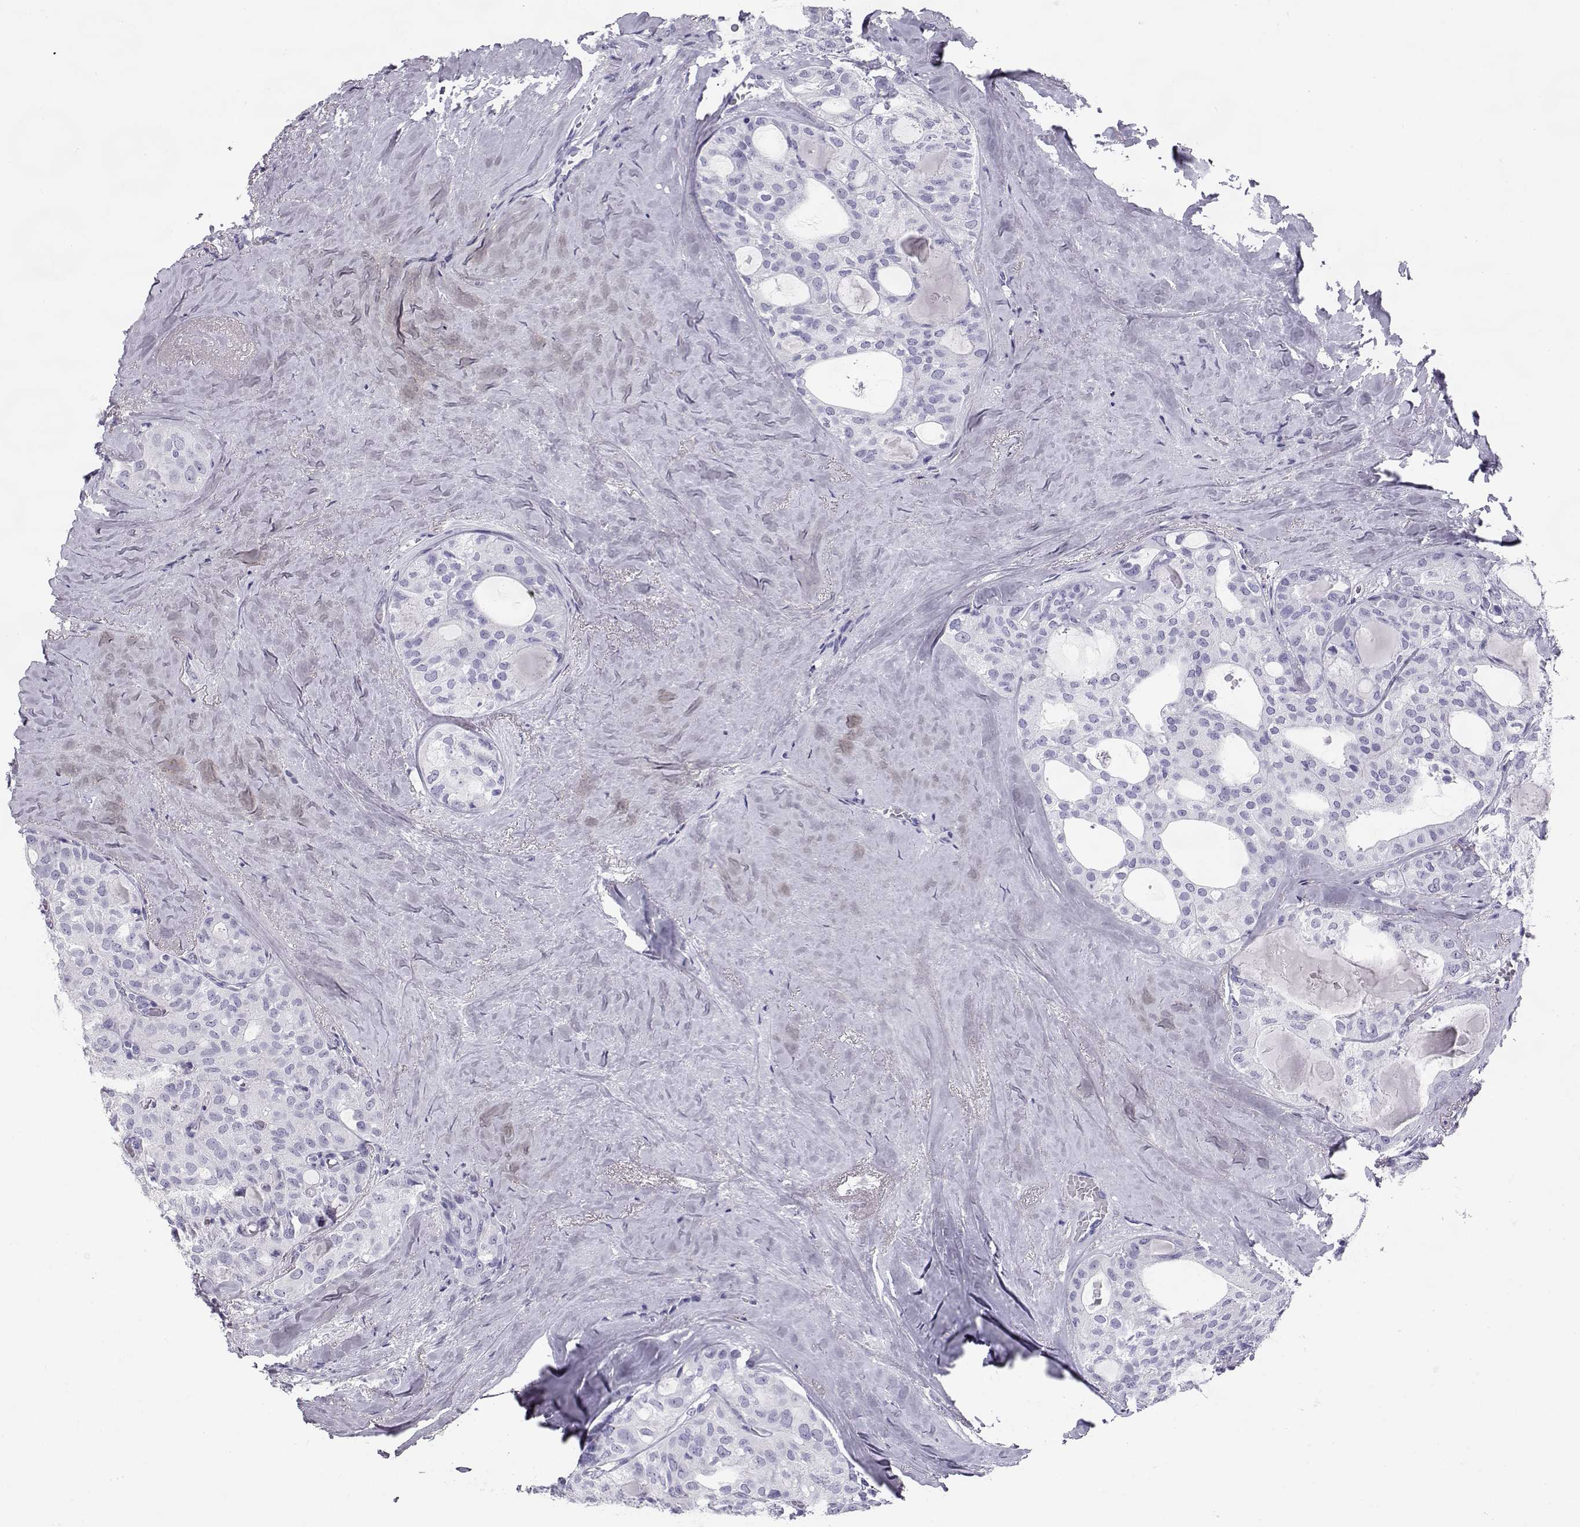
{"staining": {"intensity": "negative", "quantity": "none", "location": "none"}, "tissue": "thyroid cancer", "cell_type": "Tumor cells", "image_type": "cancer", "snomed": [{"axis": "morphology", "description": "Follicular adenoma carcinoma, NOS"}, {"axis": "topography", "description": "Thyroid gland"}], "caption": "Immunohistochemistry (IHC) micrograph of human thyroid follicular adenoma carcinoma stained for a protein (brown), which demonstrates no positivity in tumor cells.", "gene": "RD3", "patient": {"sex": "male", "age": 75}}